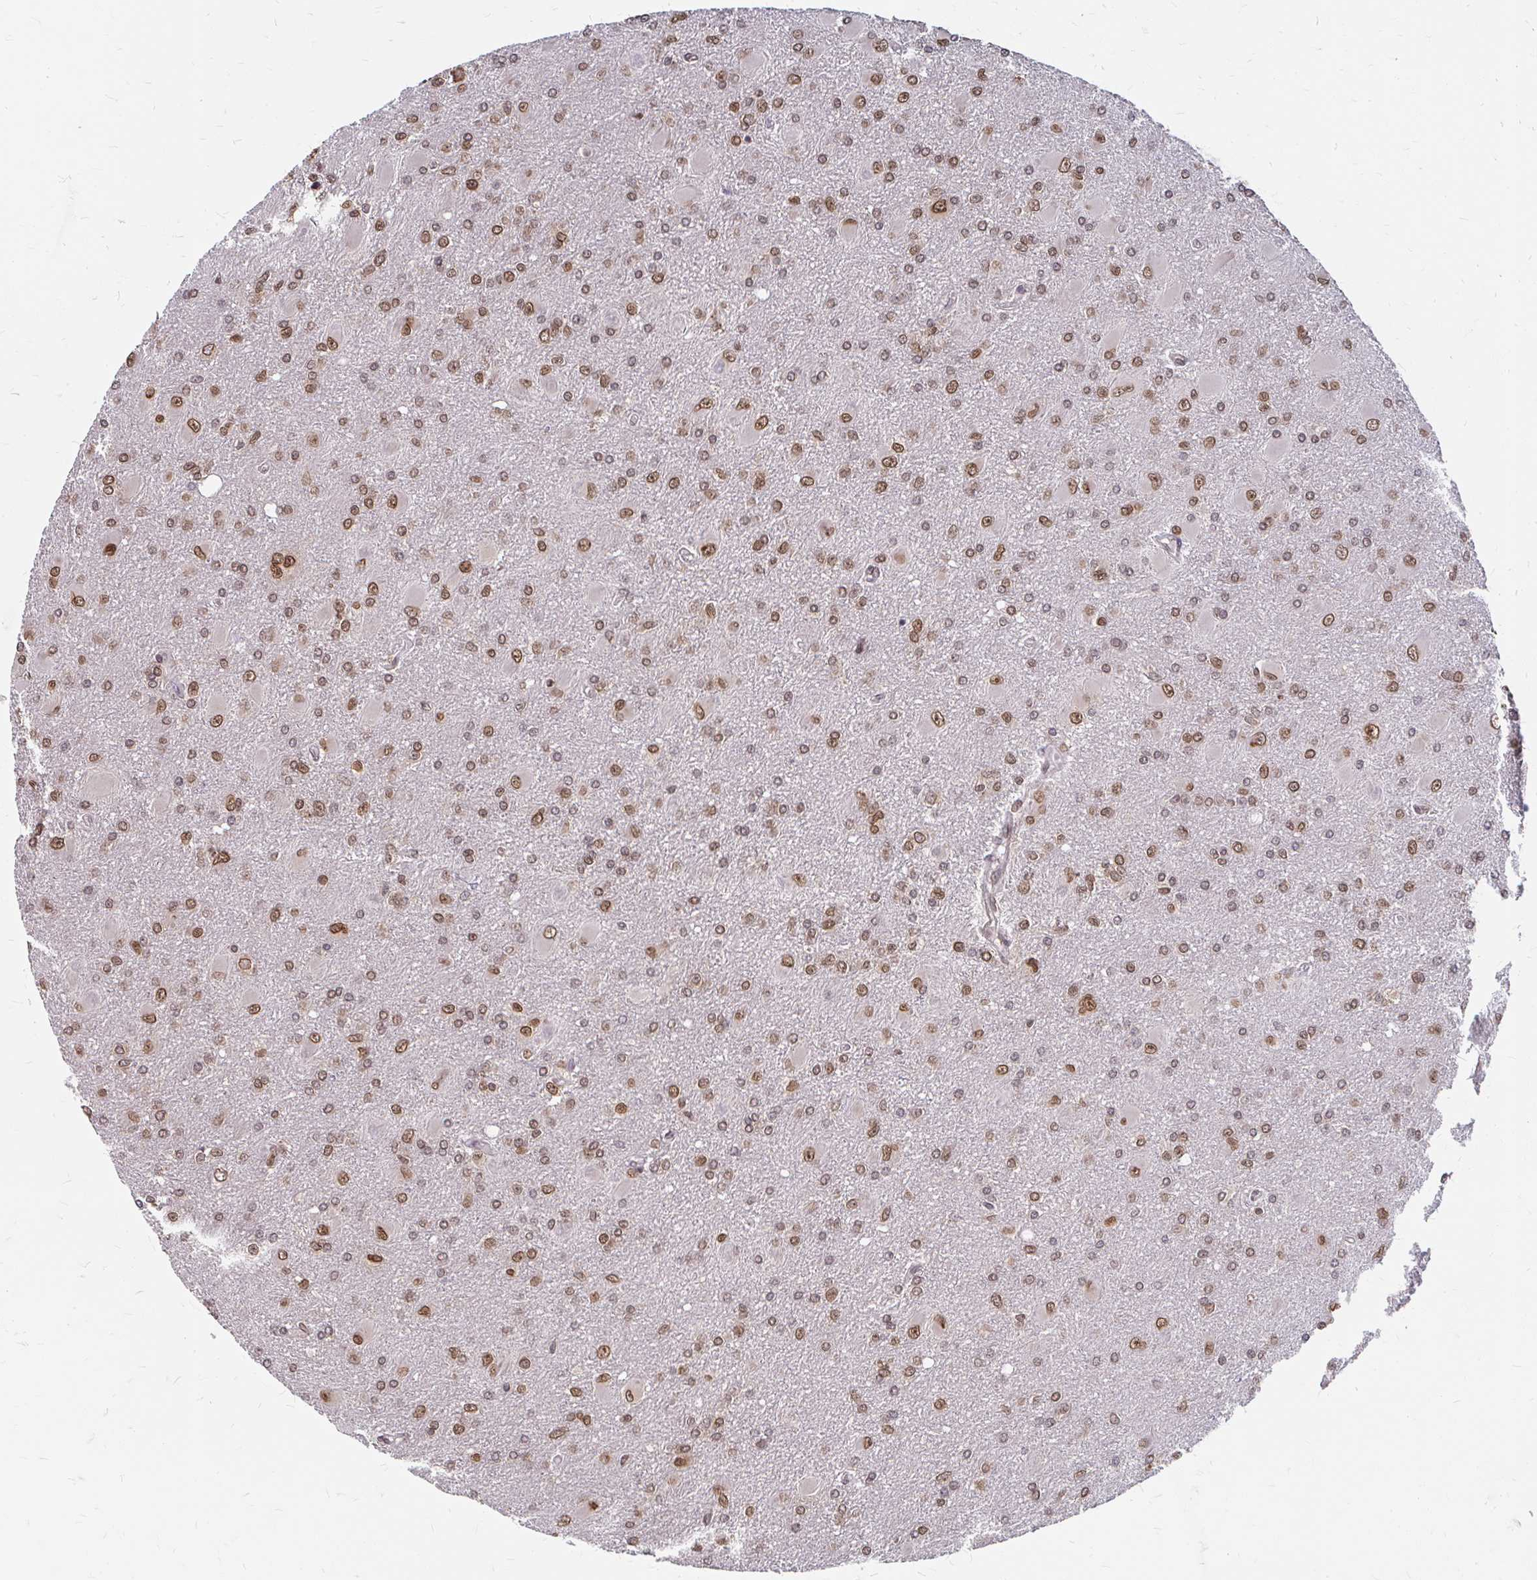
{"staining": {"intensity": "moderate", "quantity": ">75%", "location": "nuclear"}, "tissue": "glioma", "cell_type": "Tumor cells", "image_type": "cancer", "snomed": [{"axis": "morphology", "description": "Glioma, malignant, High grade"}, {"axis": "topography", "description": "Brain"}], "caption": "Human malignant high-grade glioma stained for a protein (brown) shows moderate nuclear positive staining in about >75% of tumor cells.", "gene": "XPO1", "patient": {"sex": "male", "age": 67}}